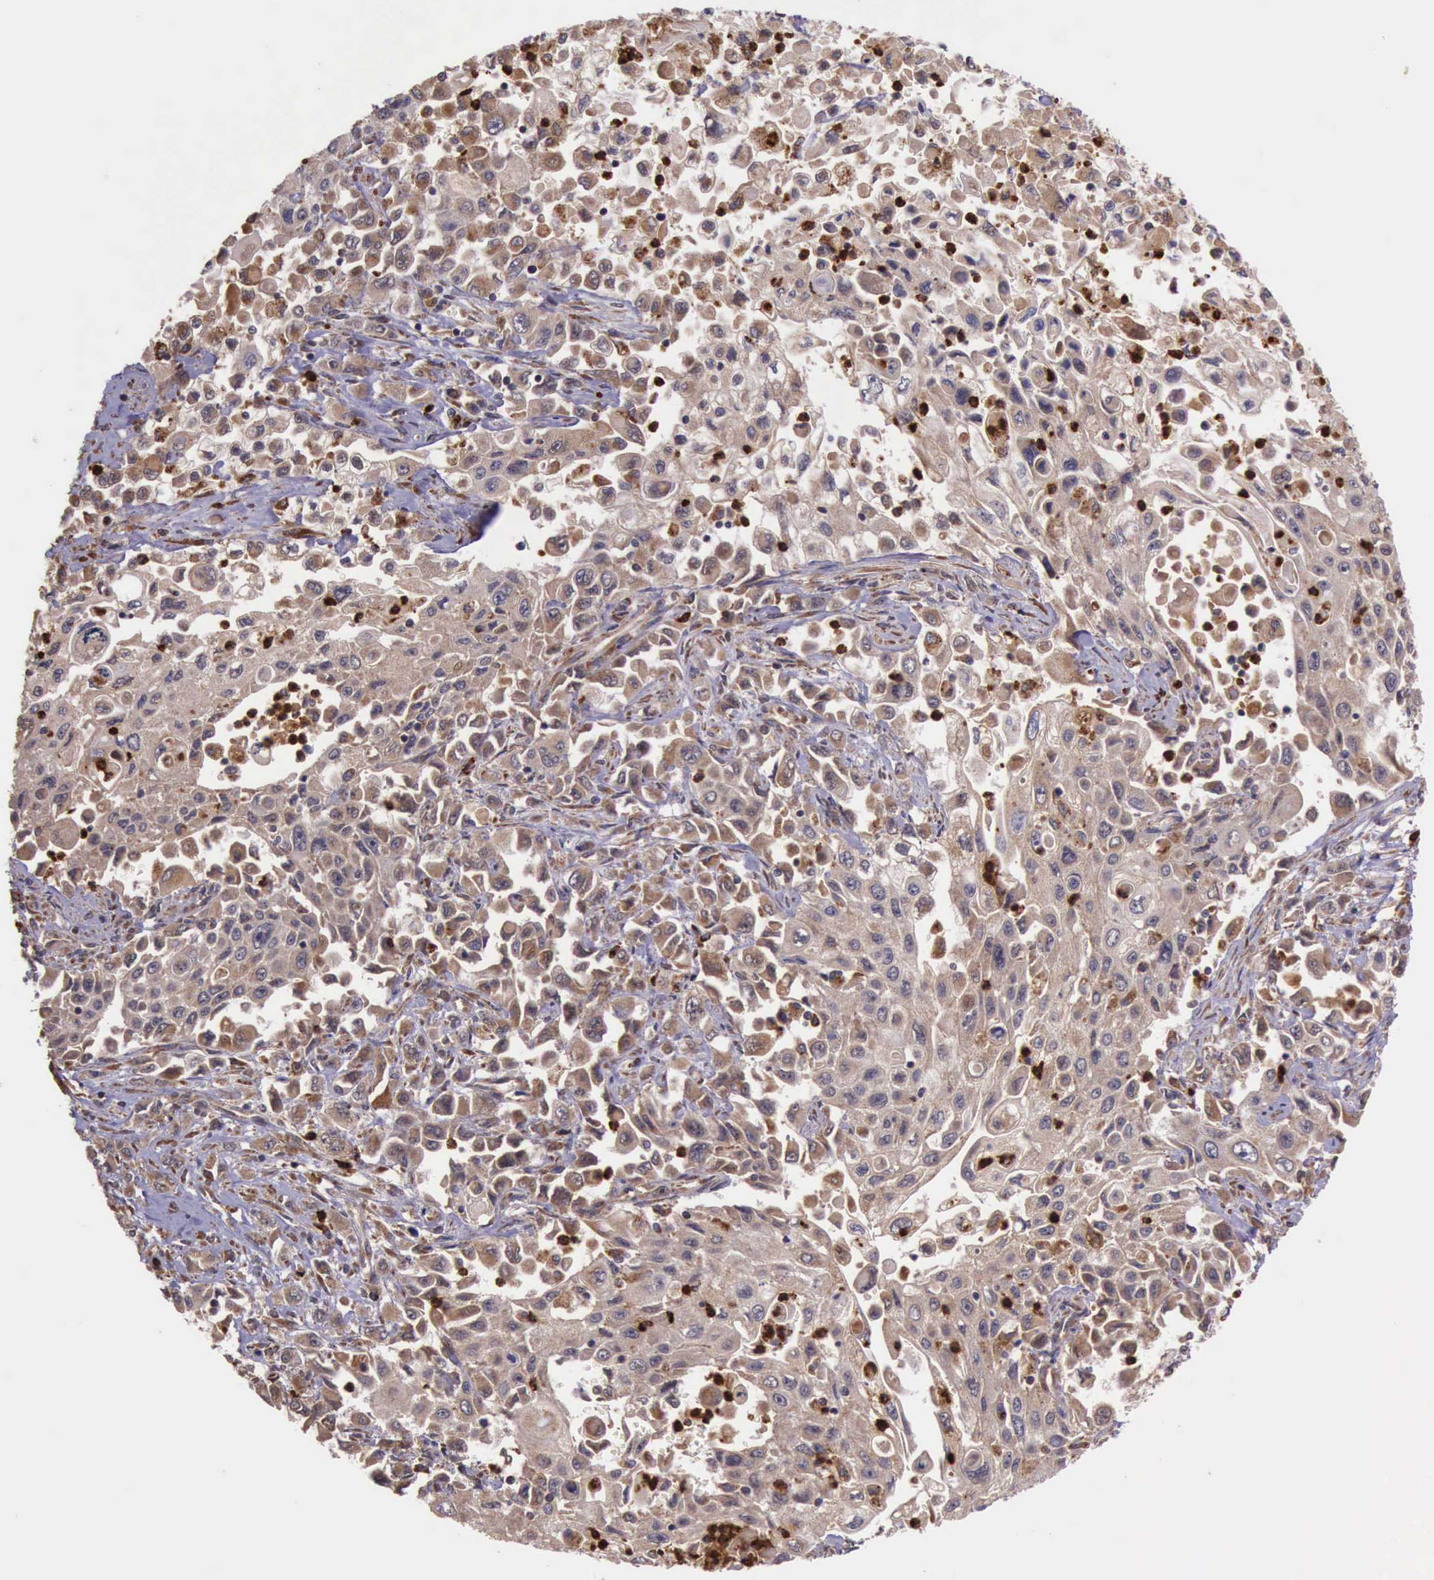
{"staining": {"intensity": "moderate", "quantity": "25%-75%", "location": "cytoplasmic/membranous"}, "tissue": "pancreatic cancer", "cell_type": "Tumor cells", "image_type": "cancer", "snomed": [{"axis": "morphology", "description": "Adenocarcinoma, NOS"}, {"axis": "topography", "description": "Pancreas"}], "caption": "Pancreatic adenocarcinoma stained with a protein marker reveals moderate staining in tumor cells.", "gene": "ARMCX3", "patient": {"sex": "male", "age": 70}}